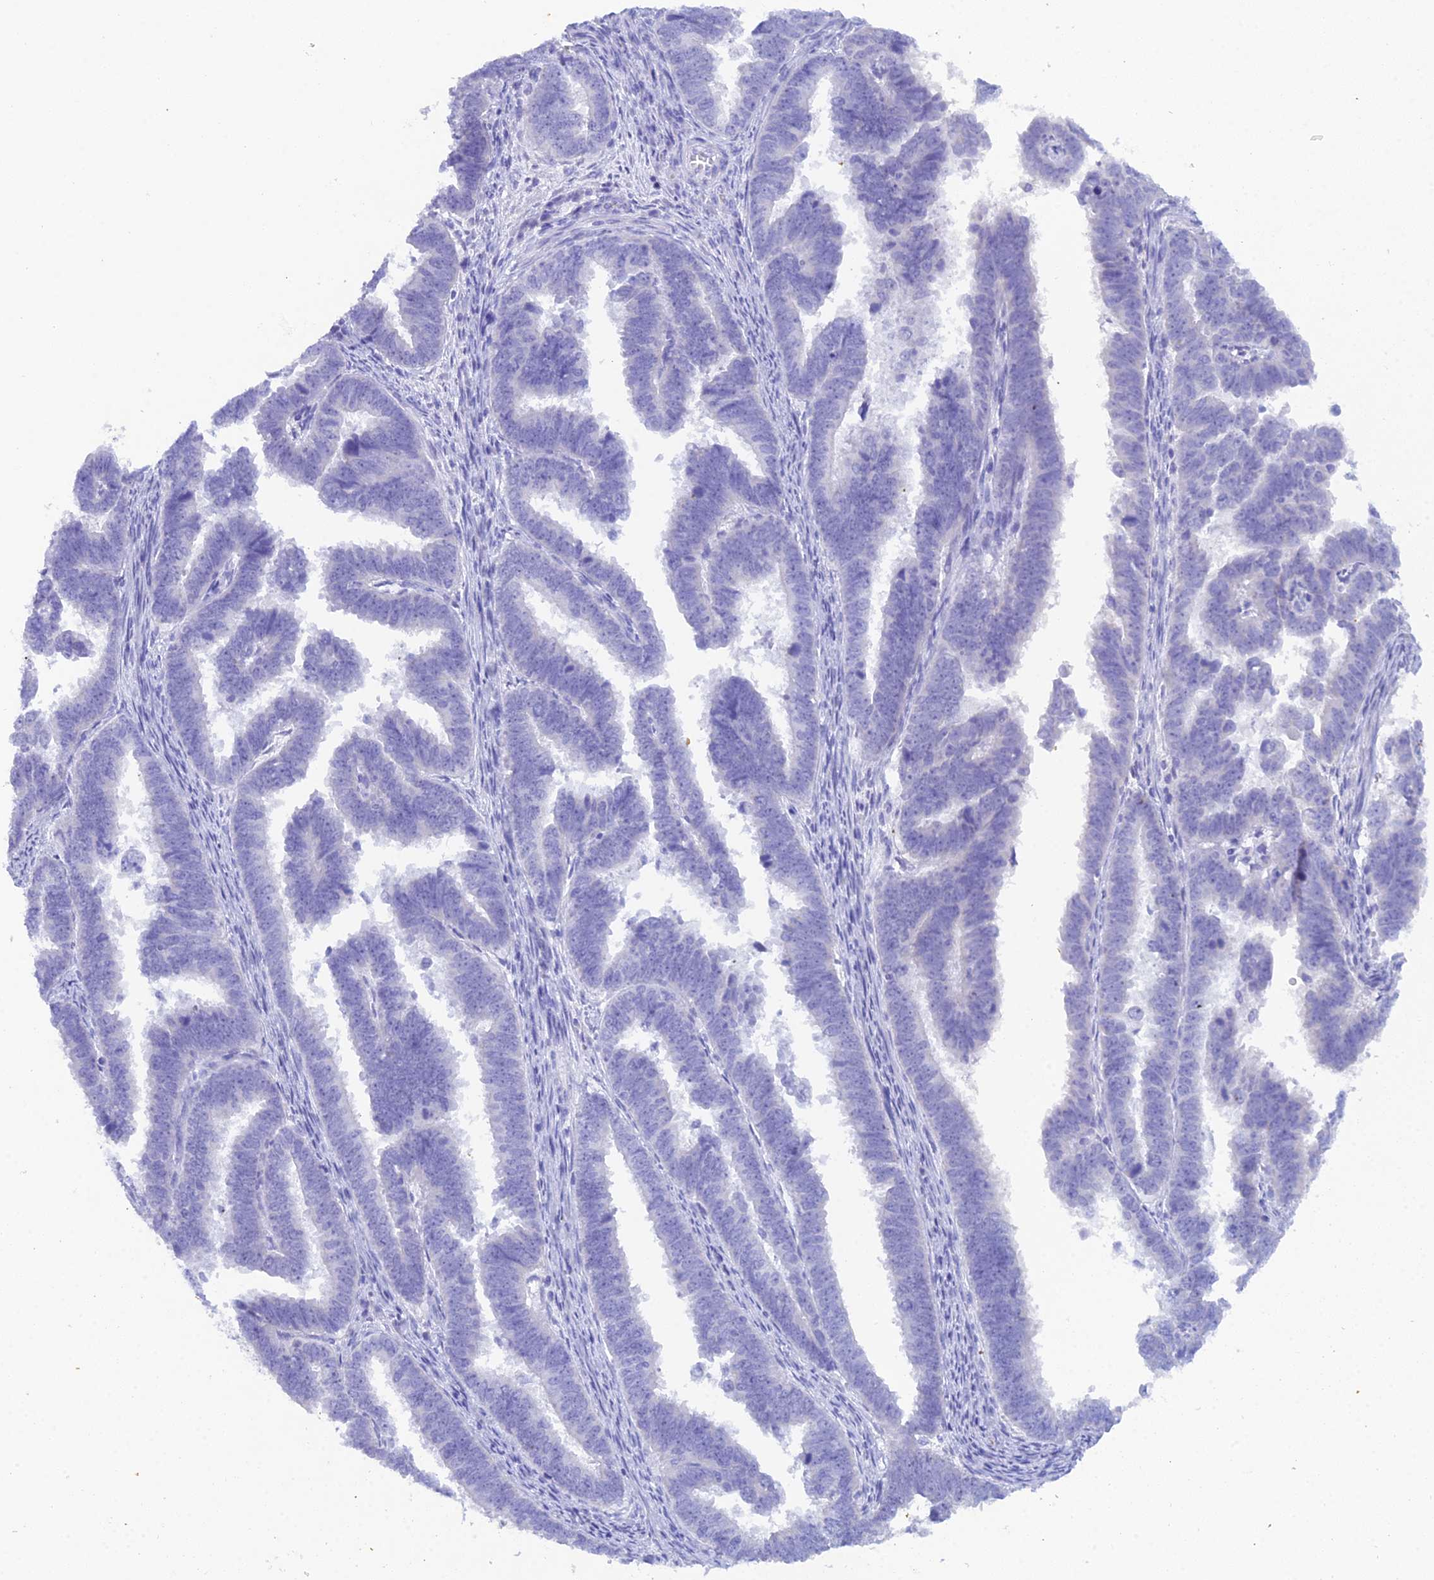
{"staining": {"intensity": "negative", "quantity": "none", "location": "none"}, "tissue": "endometrial cancer", "cell_type": "Tumor cells", "image_type": "cancer", "snomed": [{"axis": "morphology", "description": "Adenocarcinoma, NOS"}, {"axis": "topography", "description": "Endometrium"}], "caption": "Immunohistochemistry image of human endometrial adenocarcinoma stained for a protein (brown), which exhibits no expression in tumor cells.", "gene": "REG1A", "patient": {"sex": "female", "age": 75}}